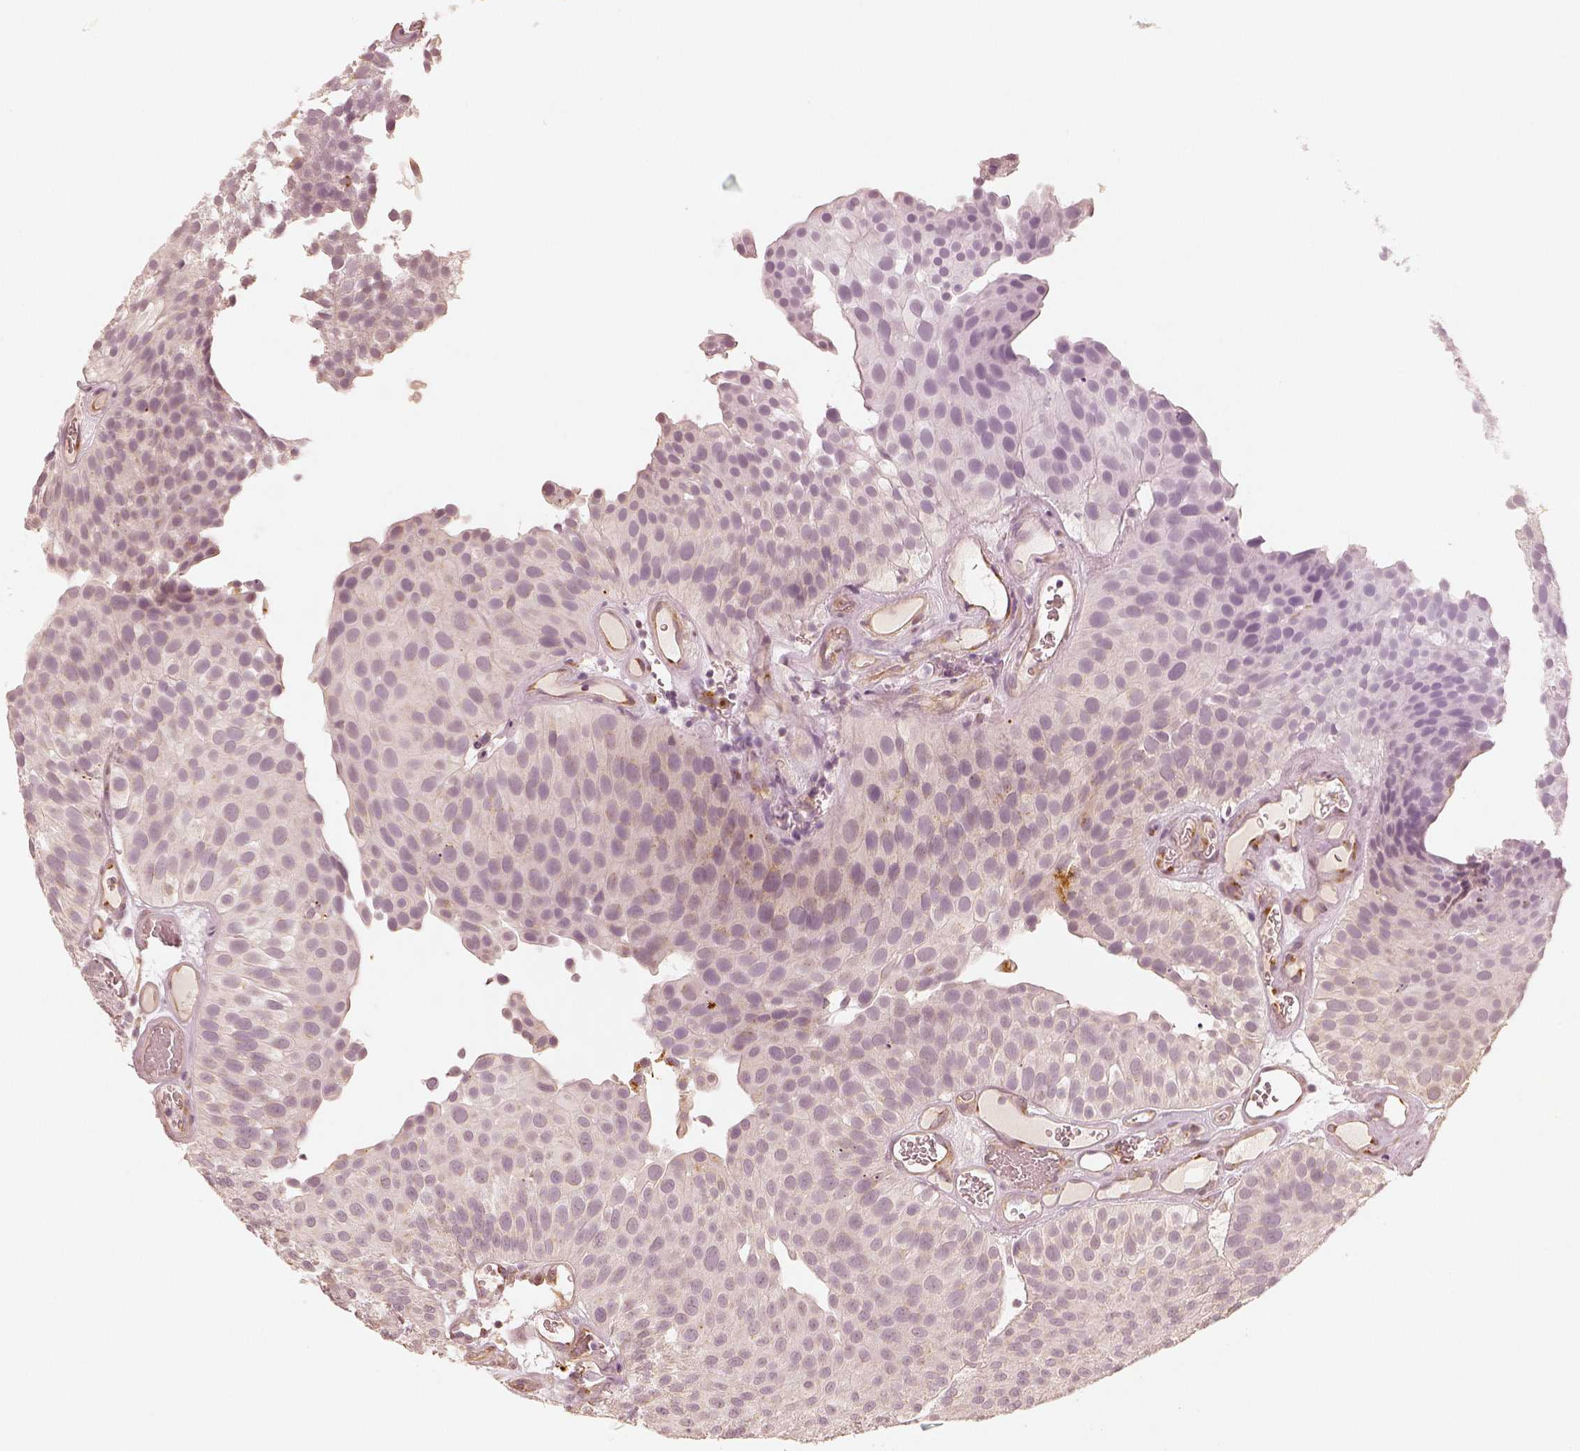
{"staining": {"intensity": "weak", "quantity": "<25%", "location": "cytoplasmic/membranous"}, "tissue": "urothelial cancer", "cell_type": "Tumor cells", "image_type": "cancer", "snomed": [{"axis": "morphology", "description": "Urothelial carcinoma, Low grade"}, {"axis": "topography", "description": "Urinary bladder"}], "caption": "High magnification brightfield microscopy of urothelial carcinoma (low-grade) stained with DAB (3,3'-diaminobenzidine) (brown) and counterstained with hematoxylin (blue): tumor cells show no significant expression. (DAB (3,3'-diaminobenzidine) immunohistochemistry with hematoxylin counter stain).", "gene": "GORASP2", "patient": {"sex": "female", "age": 87}}